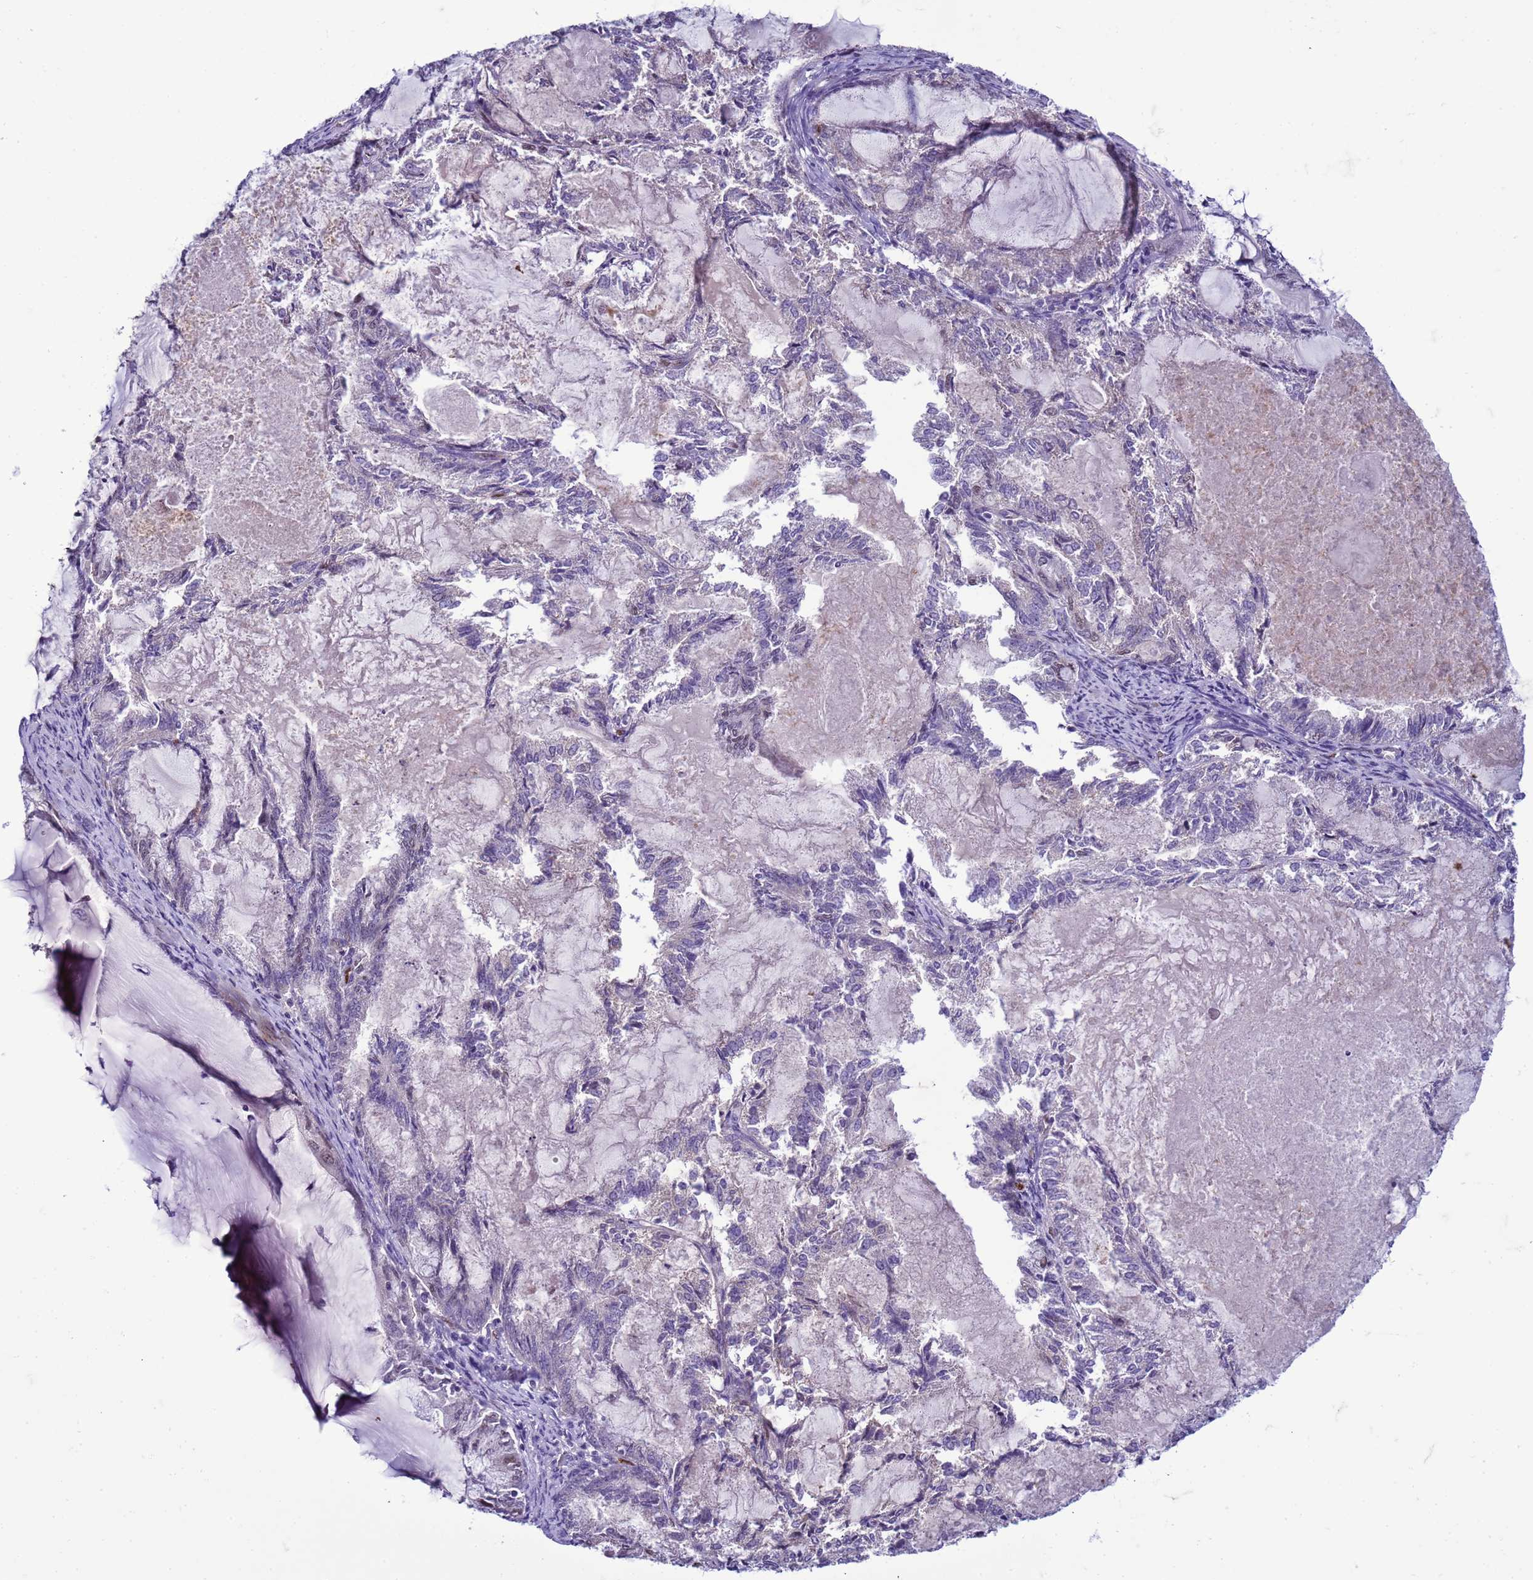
{"staining": {"intensity": "weak", "quantity": "<25%", "location": "nuclear"}, "tissue": "endometrial cancer", "cell_type": "Tumor cells", "image_type": "cancer", "snomed": [{"axis": "morphology", "description": "Adenocarcinoma, NOS"}, {"axis": "topography", "description": "Endometrium"}], "caption": "This is an IHC micrograph of human endometrial cancer (adenocarcinoma). There is no positivity in tumor cells.", "gene": "DDI2", "patient": {"sex": "female", "age": 86}}